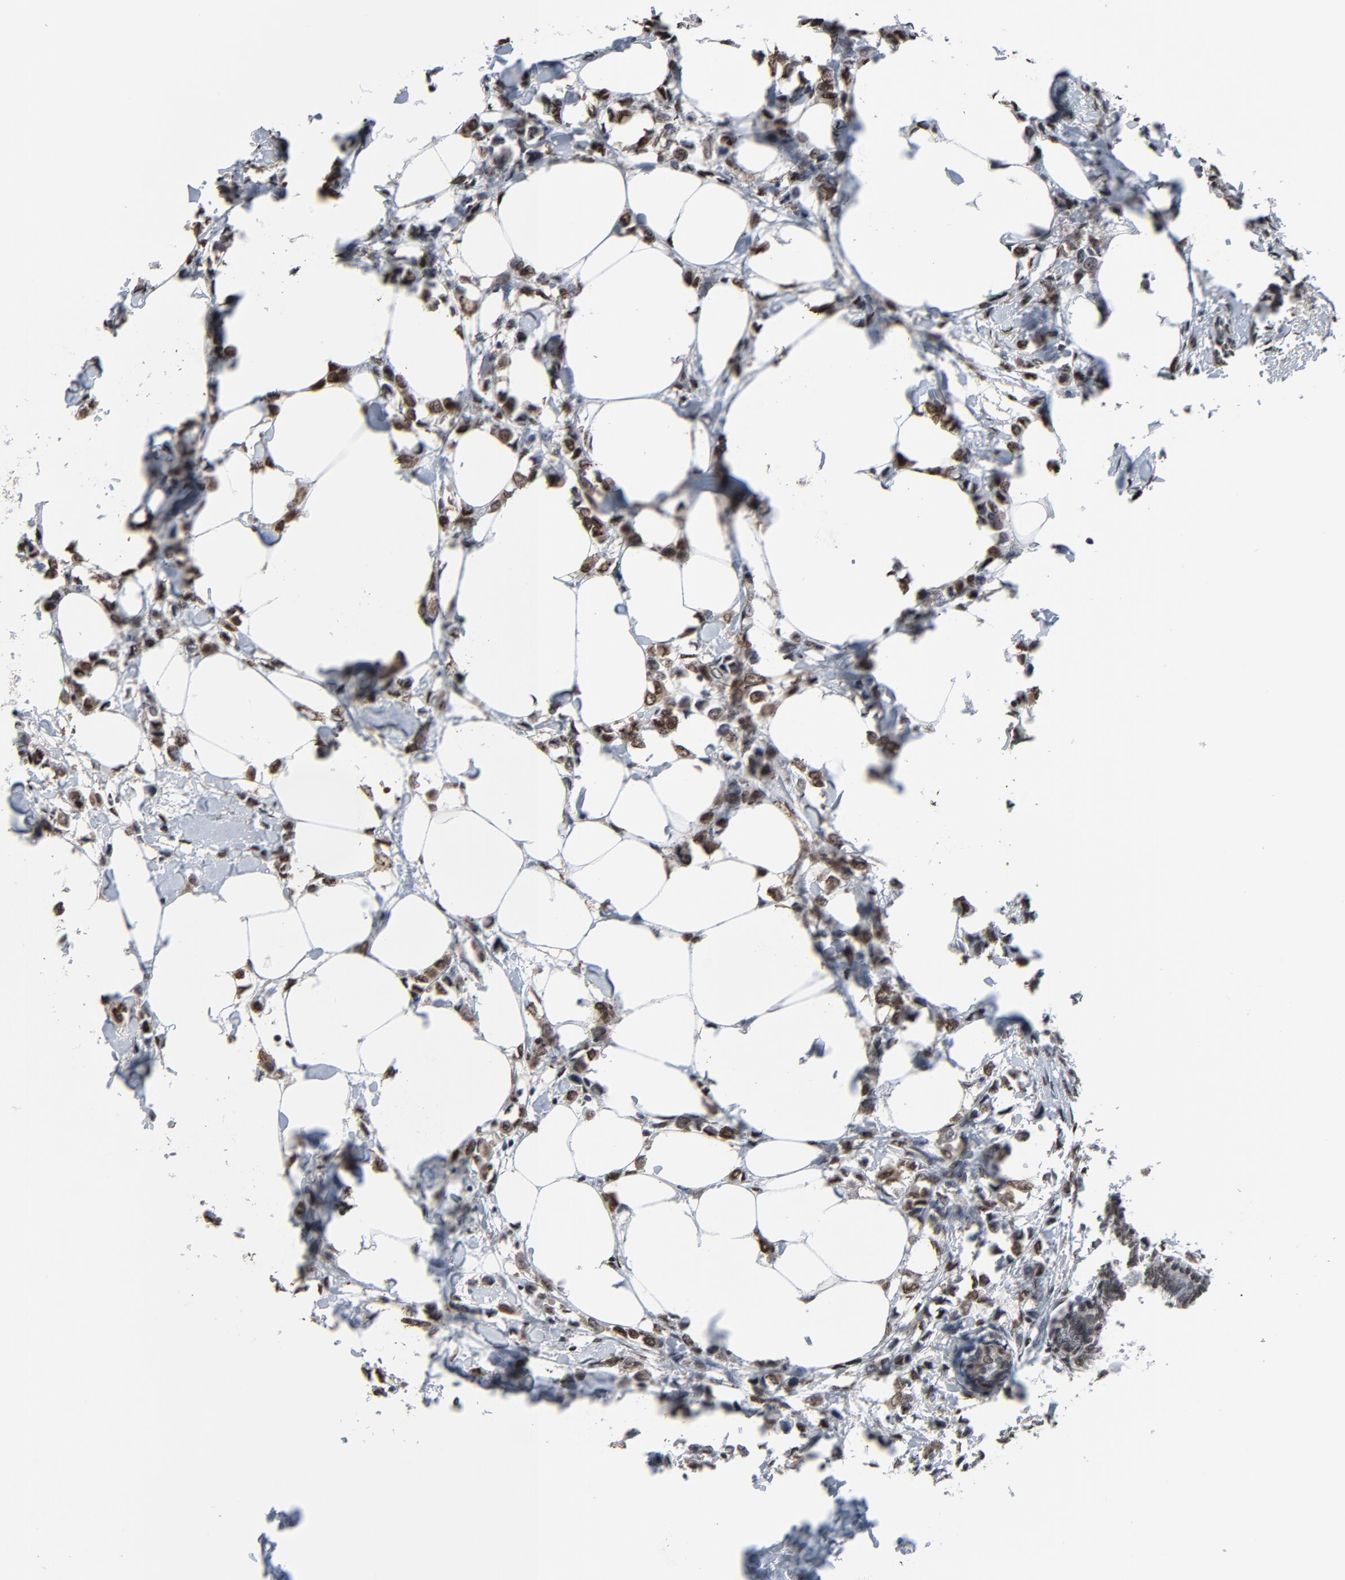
{"staining": {"intensity": "strong", "quantity": ">75%", "location": "nuclear"}, "tissue": "breast cancer", "cell_type": "Tumor cells", "image_type": "cancer", "snomed": [{"axis": "morphology", "description": "Lobular carcinoma"}, {"axis": "topography", "description": "Breast"}], "caption": "IHC image of neoplastic tissue: breast cancer stained using immunohistochemistry displays high levels of strong protein expression localized specifically in the nuclear of tumor cells, appearing as a nuclear brown color.", "gene": "MEIS2", "patient": {"sex": "female", "age": 51}}